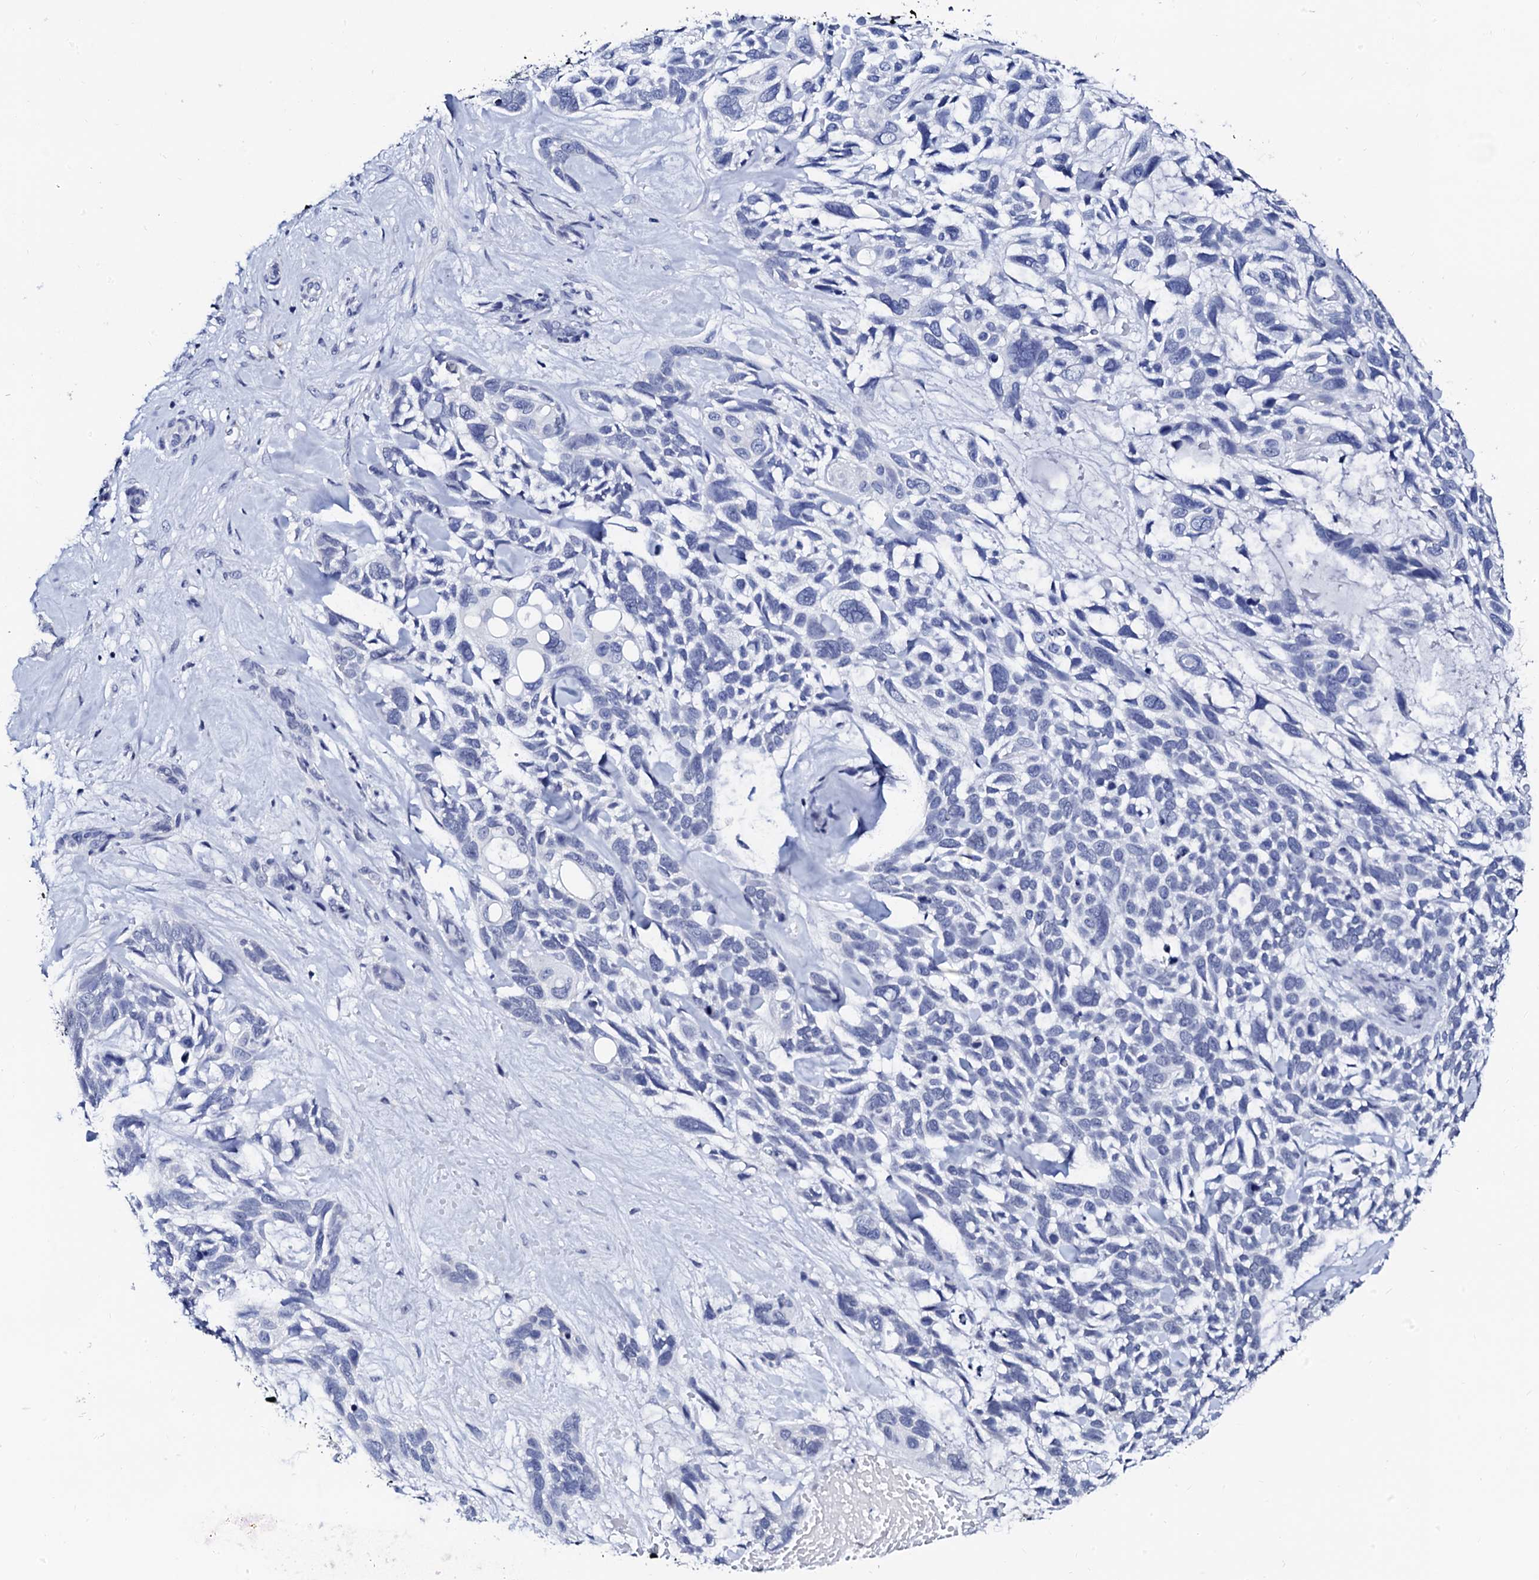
{"staining": {"intensity": "negative", "quantity": "none", "location": "none"}, "tissue": "skin cancer", "cell_type": "Tumor cells", "image_type": "cancer", "snomed": [{"axis": "morphology", "description": "Basal cell carcinoma"}, {"axis": "topography", "description": "Skin"}], "caption": "Human skin basal cell carcinoma stained for a protein using immunohistochemistry reveals no expression in tumor cells.", "gene": "SPATA19", "patient": {"sex": "male", "age": 88}}